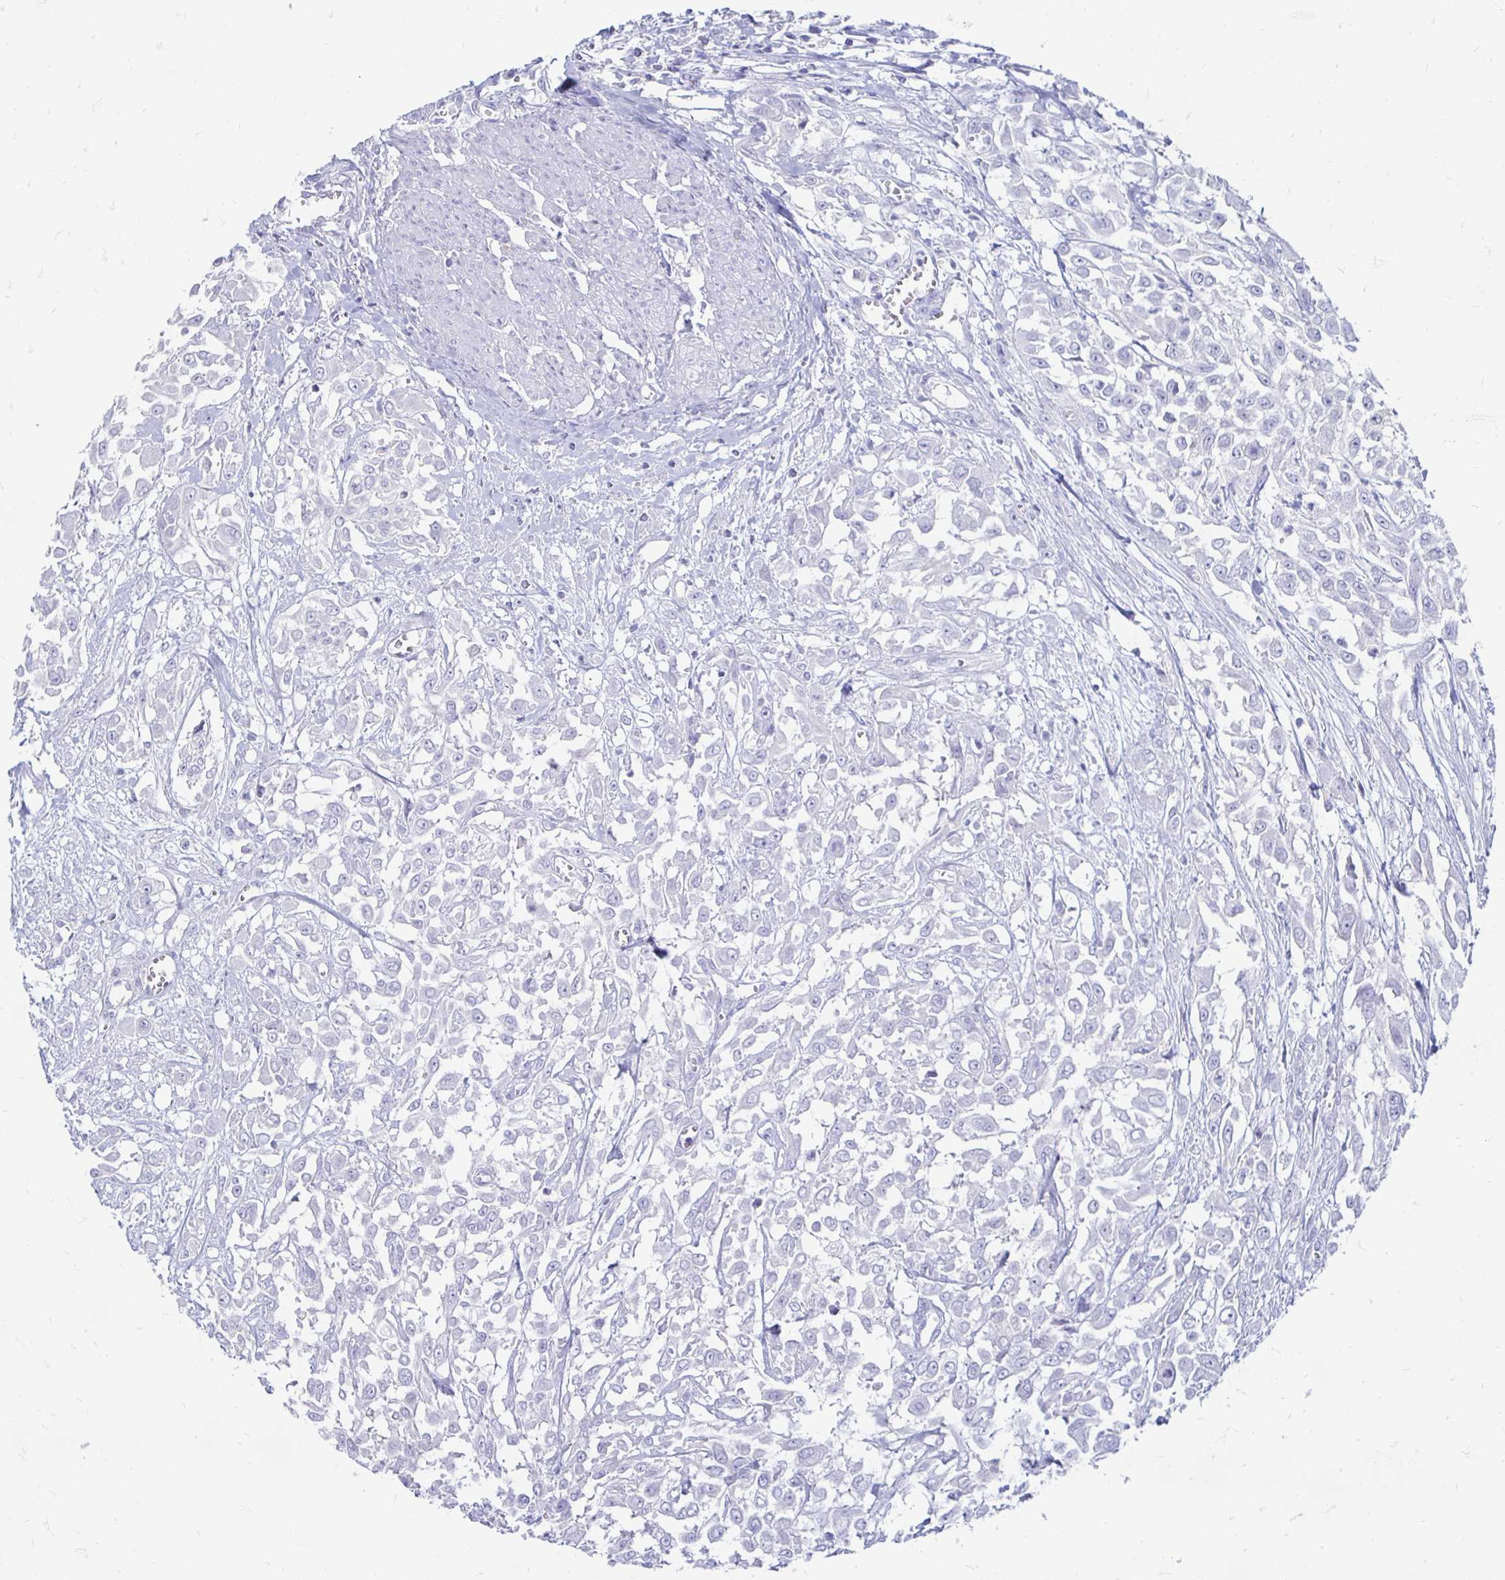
{"staining": {"intensity": "negative", "quantity": "none", "location": "none"}, "tissue": "urothelial cancer", "cell_type": "Tumor cells", "image_type": "cancer", "snomed": [{"axis": "morphology", "description": "Urothelial carcinoma, High grade"}, {"axis": "topography", "description": "Urinary bladder"}], "caption": "Tumor cells are negative for protein expression in human urothelial cancer.", "gene": "PEG10", "patient": {"sex": "male", "age": 57}}